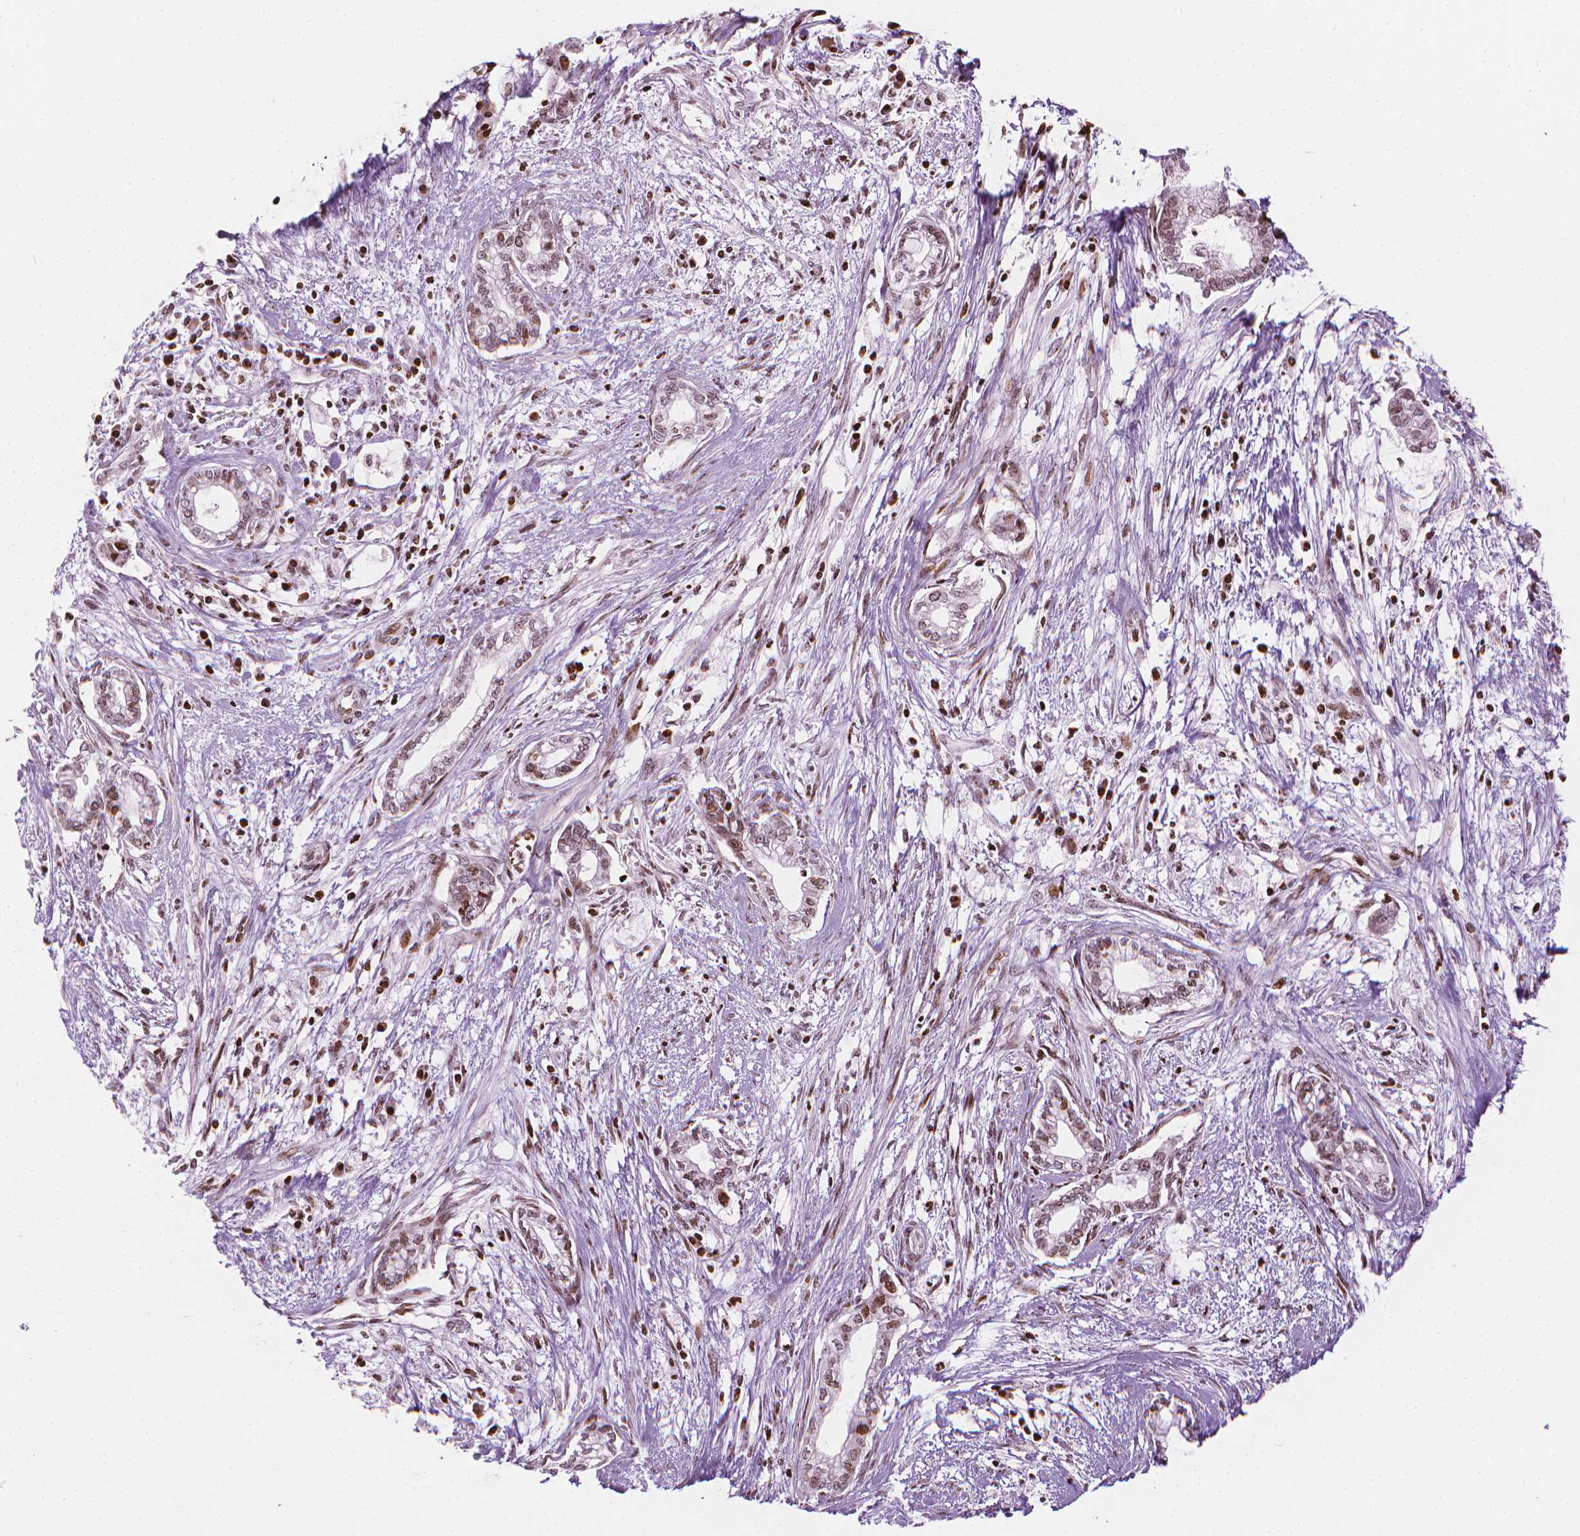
{"staining": {"intensity": "moderate", "quantity": ">75%", "location": "nuclear"}, "tissue": "cervical cancer", "cell_type": "Tumor cells", "image_type": "cancer", "snomed": [{"axis": "morphology", "description": "Adenocarcinoma, NOS"}, {"axis": "topography", "description": "Cervix"}], "caption": "A high-resolution micrograph shows immunohistochemistry (IHC) staining of cervical adenocarcinoma, which shows moderate nuclear staining in approximately >75% of tumor cells.", "gene": "PIP4K2A", "patient": {"sex": "female", "age": 62}}